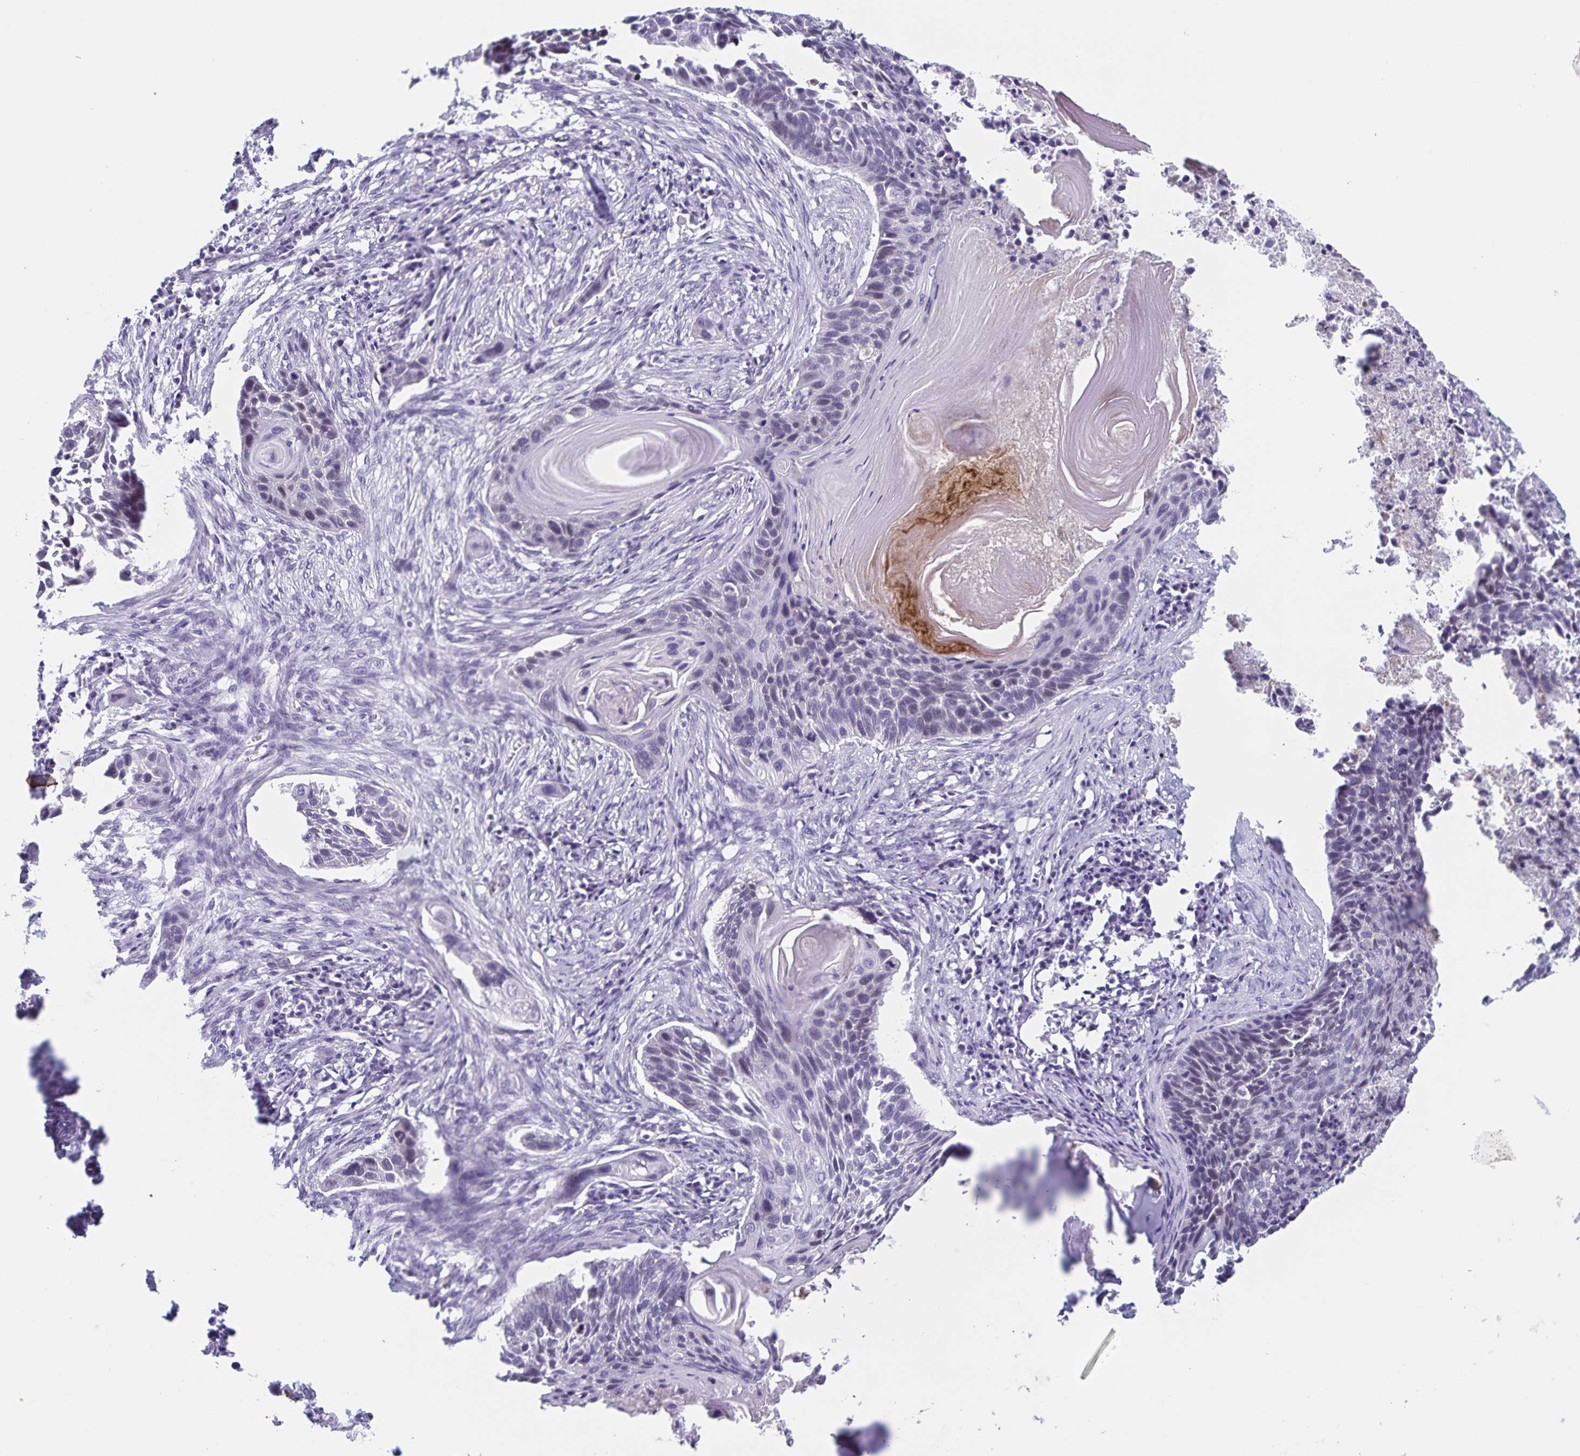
{"staining": {"intensity": "negative", "quantity": "none", "location": "none"}, "tissue": "lung cancer", "cell_type": "Tumor cells", "image_type": "cancer", "snomed": [{"axis": "morphology", "description": "Squamous cell carcinoma, NOS"}, {"axis": "topography", "description": "Lung"}], "caption": "Histopathology image shows no significant protein expression in tumor cells of lung cancer (squamous cell carcinoma). Brightfield microscopy of immunohistochemistry (IHC) stained with DAB (3,3'-diaminobenzidine) (brown) and hematoxylin (blue), captured at high magnification.", "gene": "LCE6A", "patient": {"sex": "male", "age": 78}}